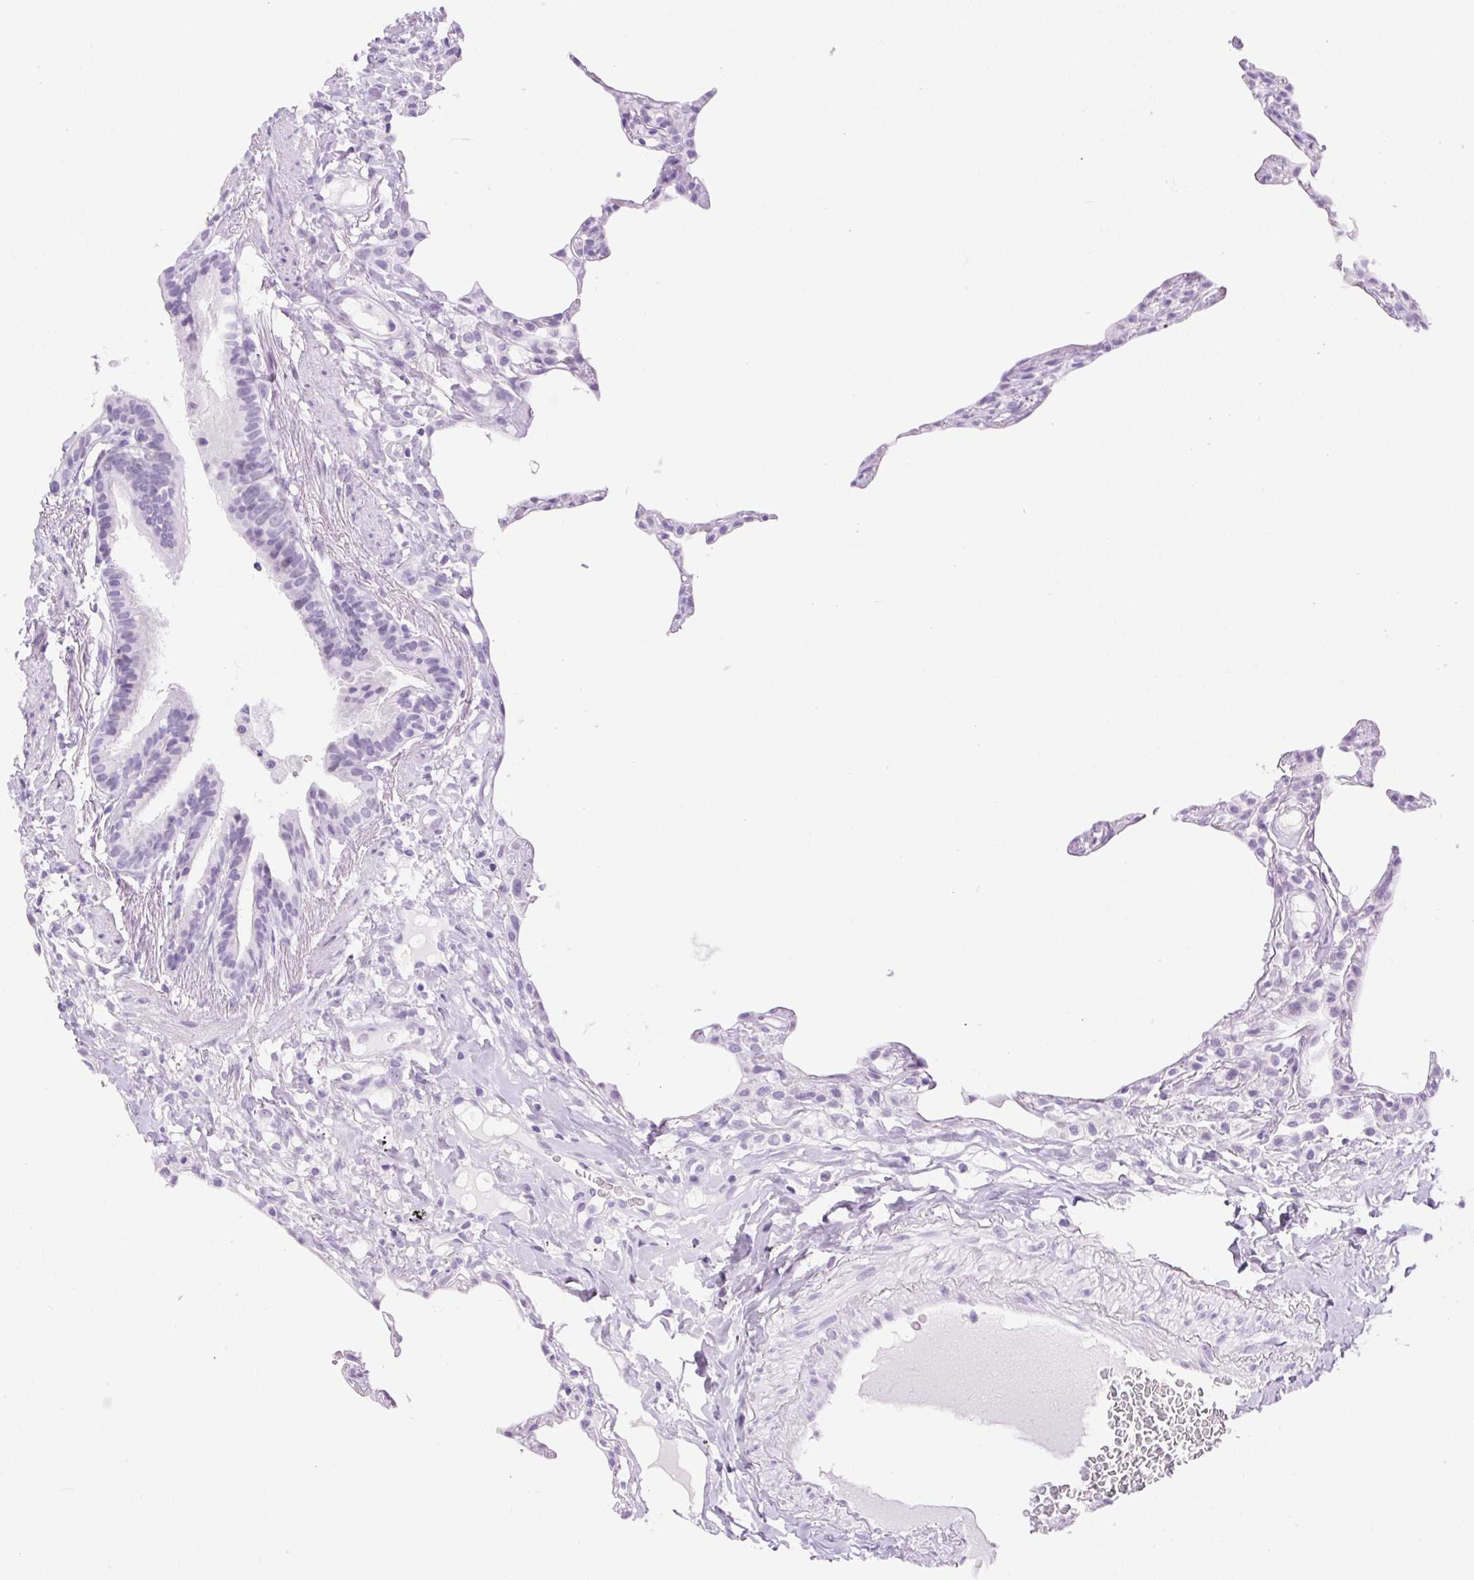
{"staining": {"intensity": "negative", "quantity": "none", "location": "none"}, "tissue": "lung", "cell_type": "Alveolar cells", "image_type": "normal", "snomed": [{"axis": "morphology", "description": "Normal tissue, NOS"}, {"axis": "topography", "description": "Lung"}], "caption": "Photomicrograph shows no significant protein positivity in alveolar cells of unremarkable lung. Nuclei are stained in blue.", "gene": "SPRR4", "patient": {"sex": "female", "age": 57}}